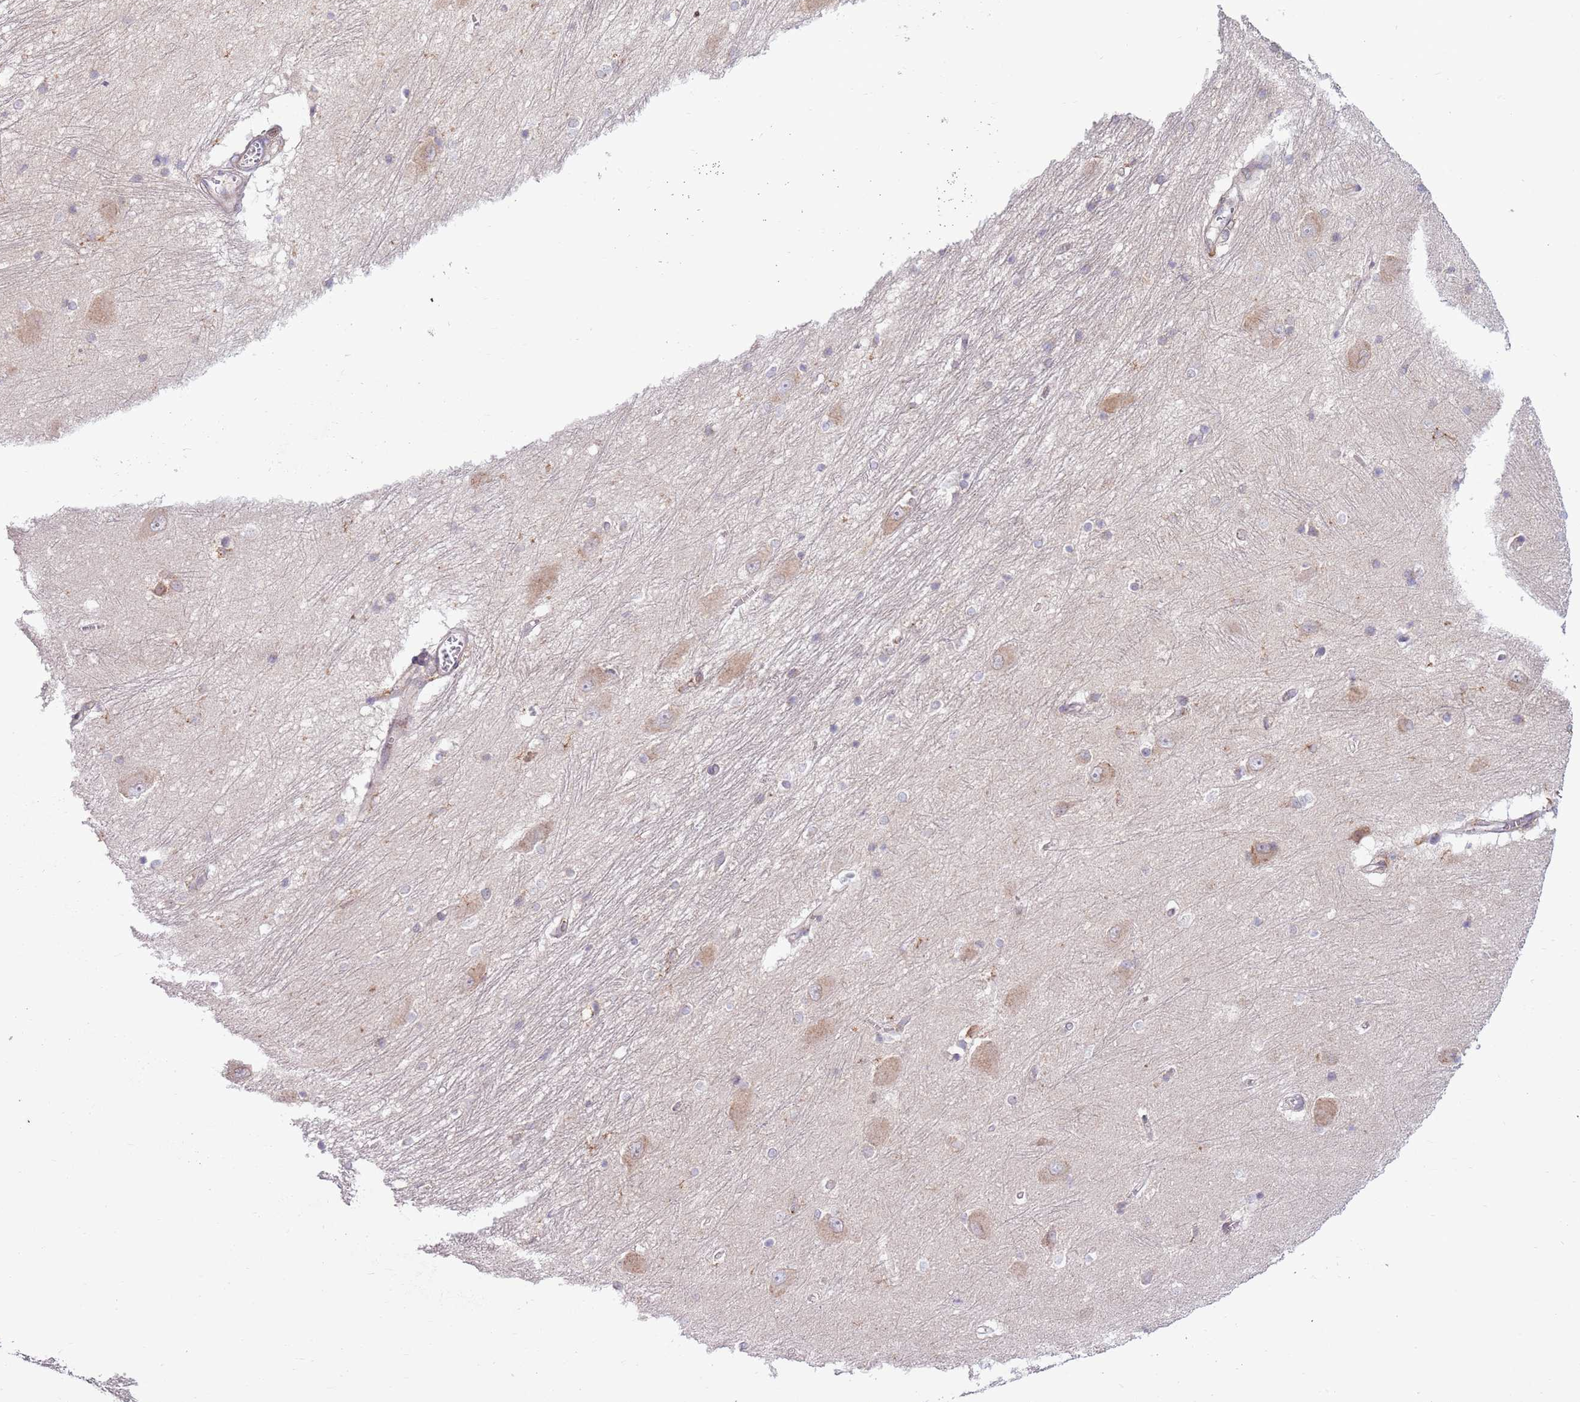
{"staining": {"intensity": "negative", "quantity": "none", "location": "none"}, "tissue": "caudate", "cell_type": "Glial cells", "image_type": "normal", "snomed": [{"axis": "morphology", "description": "Normal tissue, NOS"}, {"axis": "topography", "description": "Lateral ventricle wall"}], "caption": "Image shows no protein positivity in glial cells of normal caudate. (DAB immunohistochemistry, high magnification).", "gene": "DDX19B", "patient": {"sex": "male", "age": 37}}